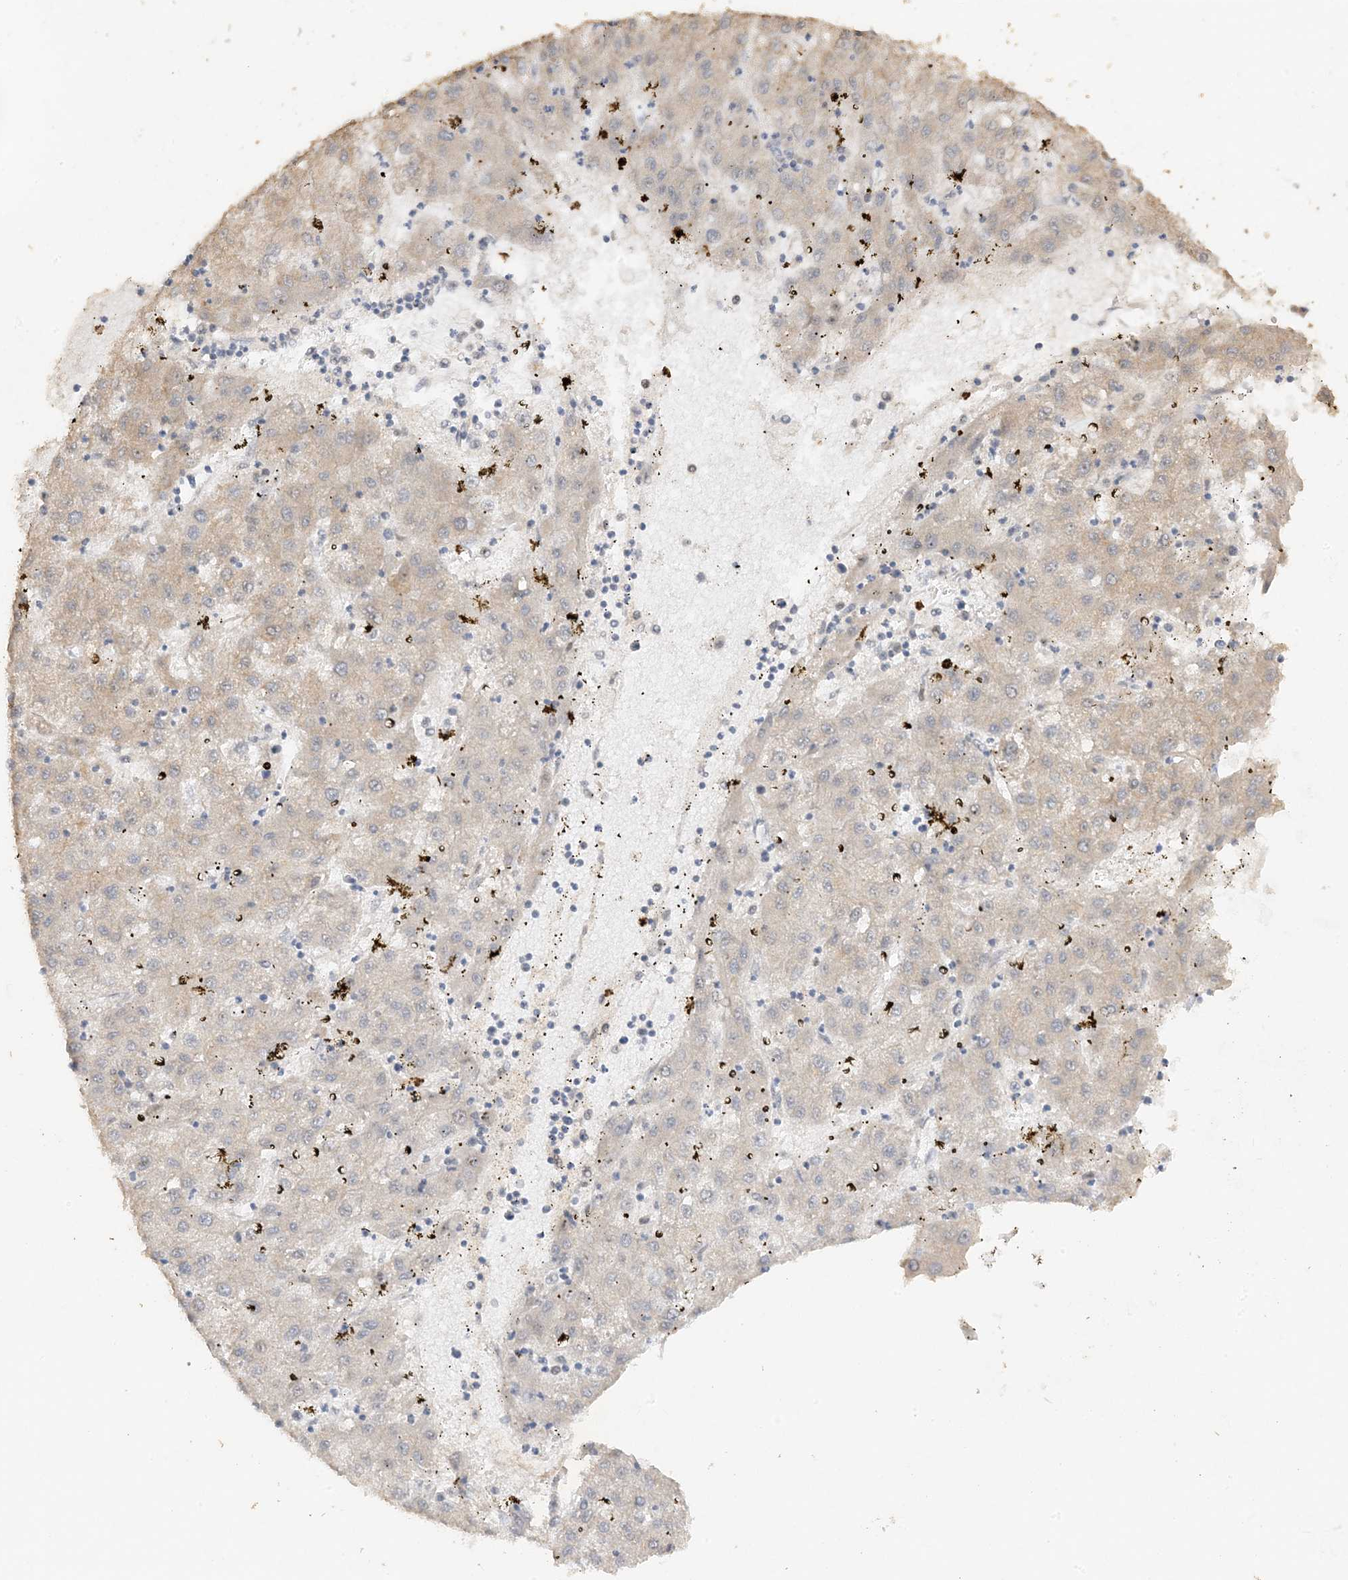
{"staining": {"intensity": "negative", "quantity": "none", "location": "none"}, "tissue": "liver cancer", "cell_type": "Tumor cells", "image_type": "cancer", "snomed": [{"axis": "morphology", "description": "Carcinoma, Hepatocellular, NOS"}, {"axis": "topography", "description": "Liver"}], "caption": "Immunohistochemical staining of human liver hepatocellular carcinoma displays no significant staining in tumor cells. Brightfield microscopy of immunohistochemistry stained with DAB (3,3'-diaminobenzidine) (brown) and hematoxylin (blue), captured at high magnification.", "gene": "DDX18", "patient": {"sex": "male", "age": 72}}